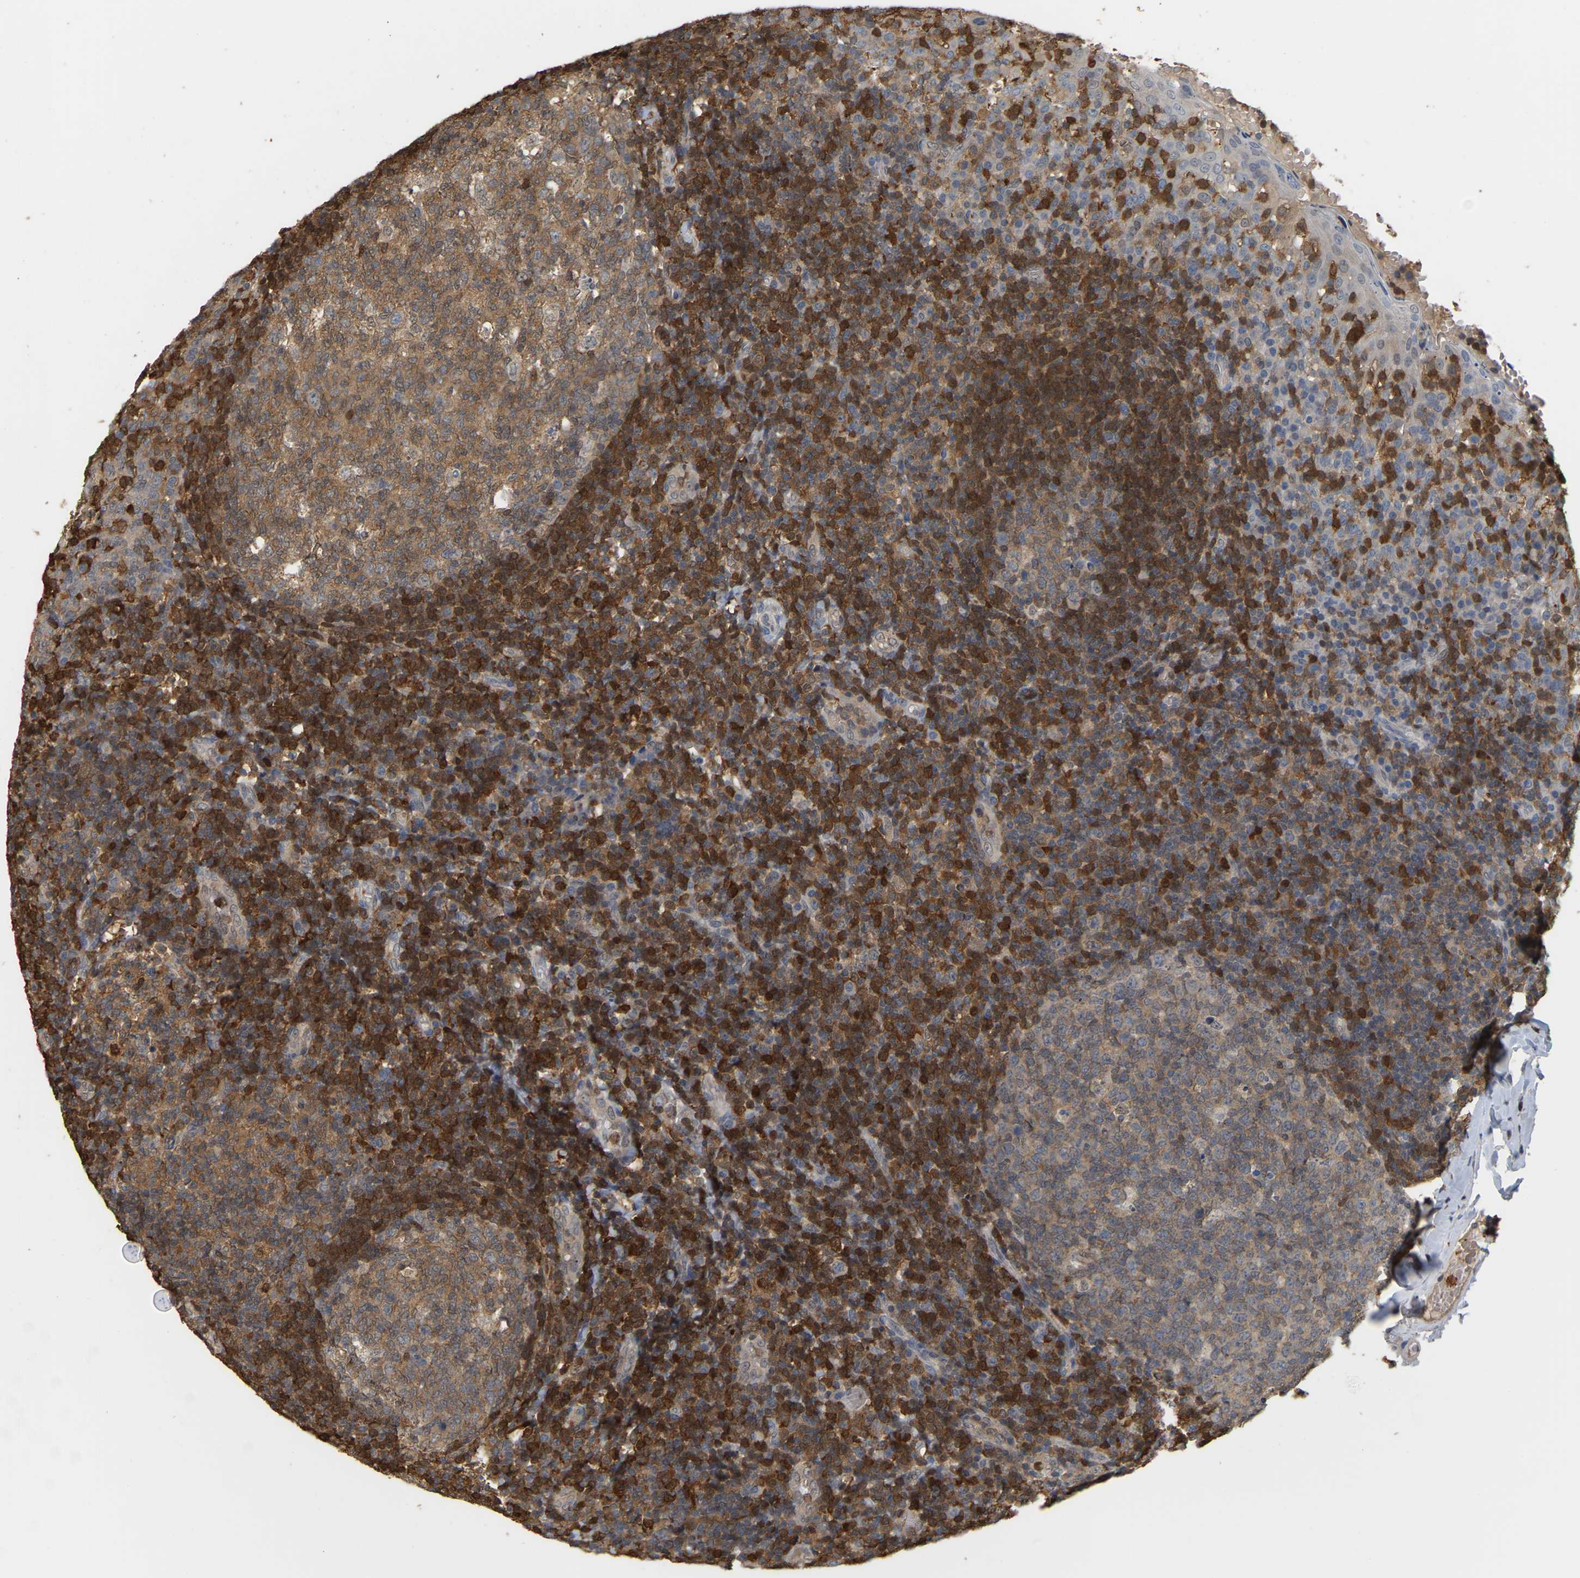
{"staining": {"intensity": "moderate", "quantity": ">75%", "location": "cytoplasmic/membranous"}, "tissue": "tonsil", "cell_type": "Germinal center cells", "image_type": "normal", "snomed": [{"axis": "morphology", "description": "Normal tissue, NOS"}, {"axis": "topography", "description": "Tonsil"}], "caption": "DAB (3,3'-diaminobenzidine) immunohistochemical staining of unremarkable tonsil displays moderate cytoplasmic/membranous protein expression in about >75% of germinal center cells.", "gene": "MTPN", "patient": {"sex": "female", "age": 19}}